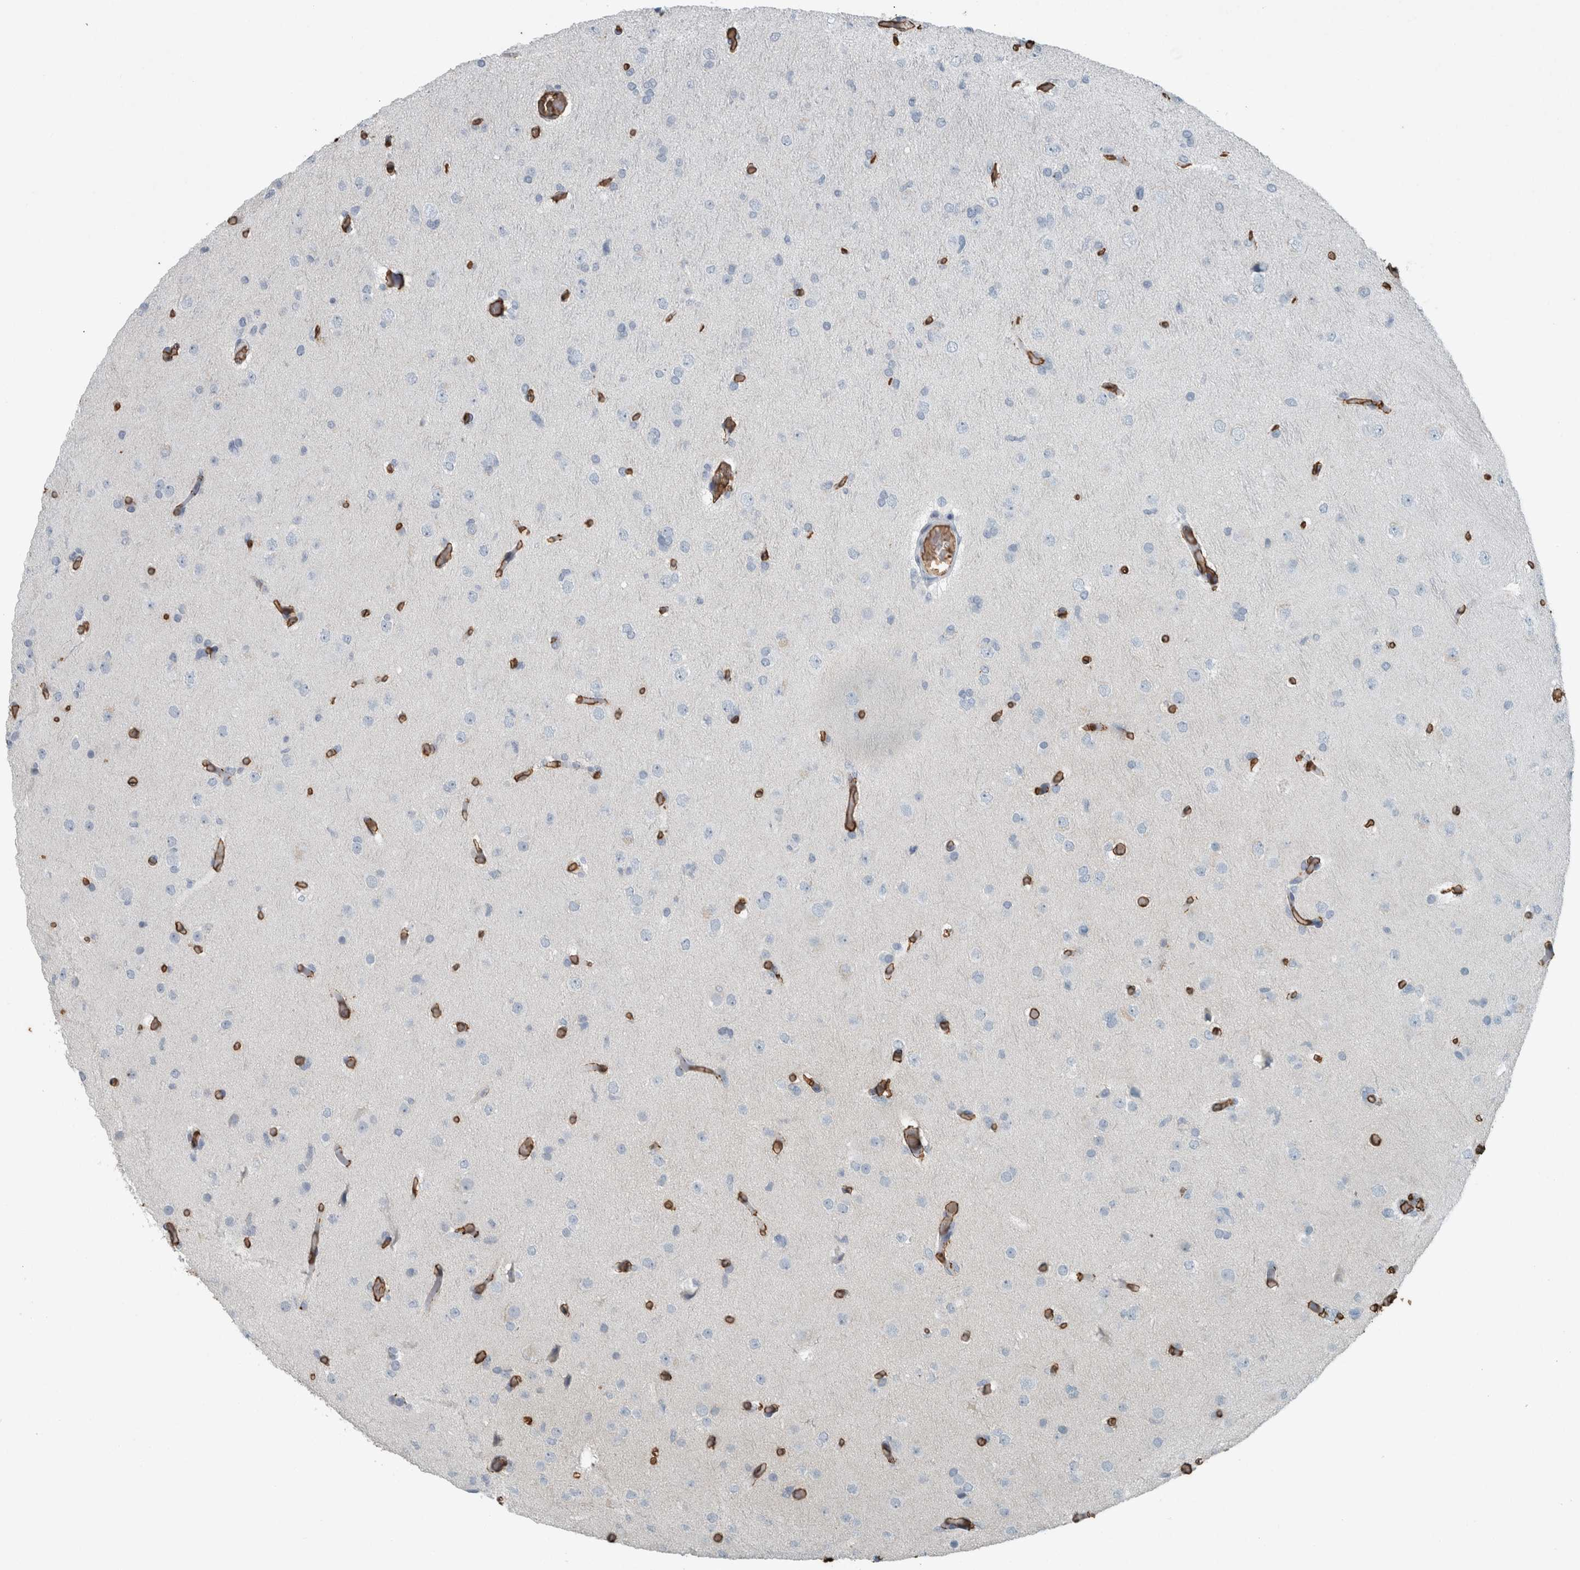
{"staining": {"intensity": "negative", "quantity": "none", "location": "none"}, "tissue": "glioma", "cell_type": "Tumor cells", "image_type": "cancer", "snomed": [{"axis": "morphology", "description": "Glioma, malignant, High grade"}, {"axis": "topography", "description": "Cerebral cortex"}], "caption": "Glioma was stained to show a protein in brown. There is no significant staining in tumor cells.", "gene": "LBP", "patient": {"sex": "female", "age": 36}}